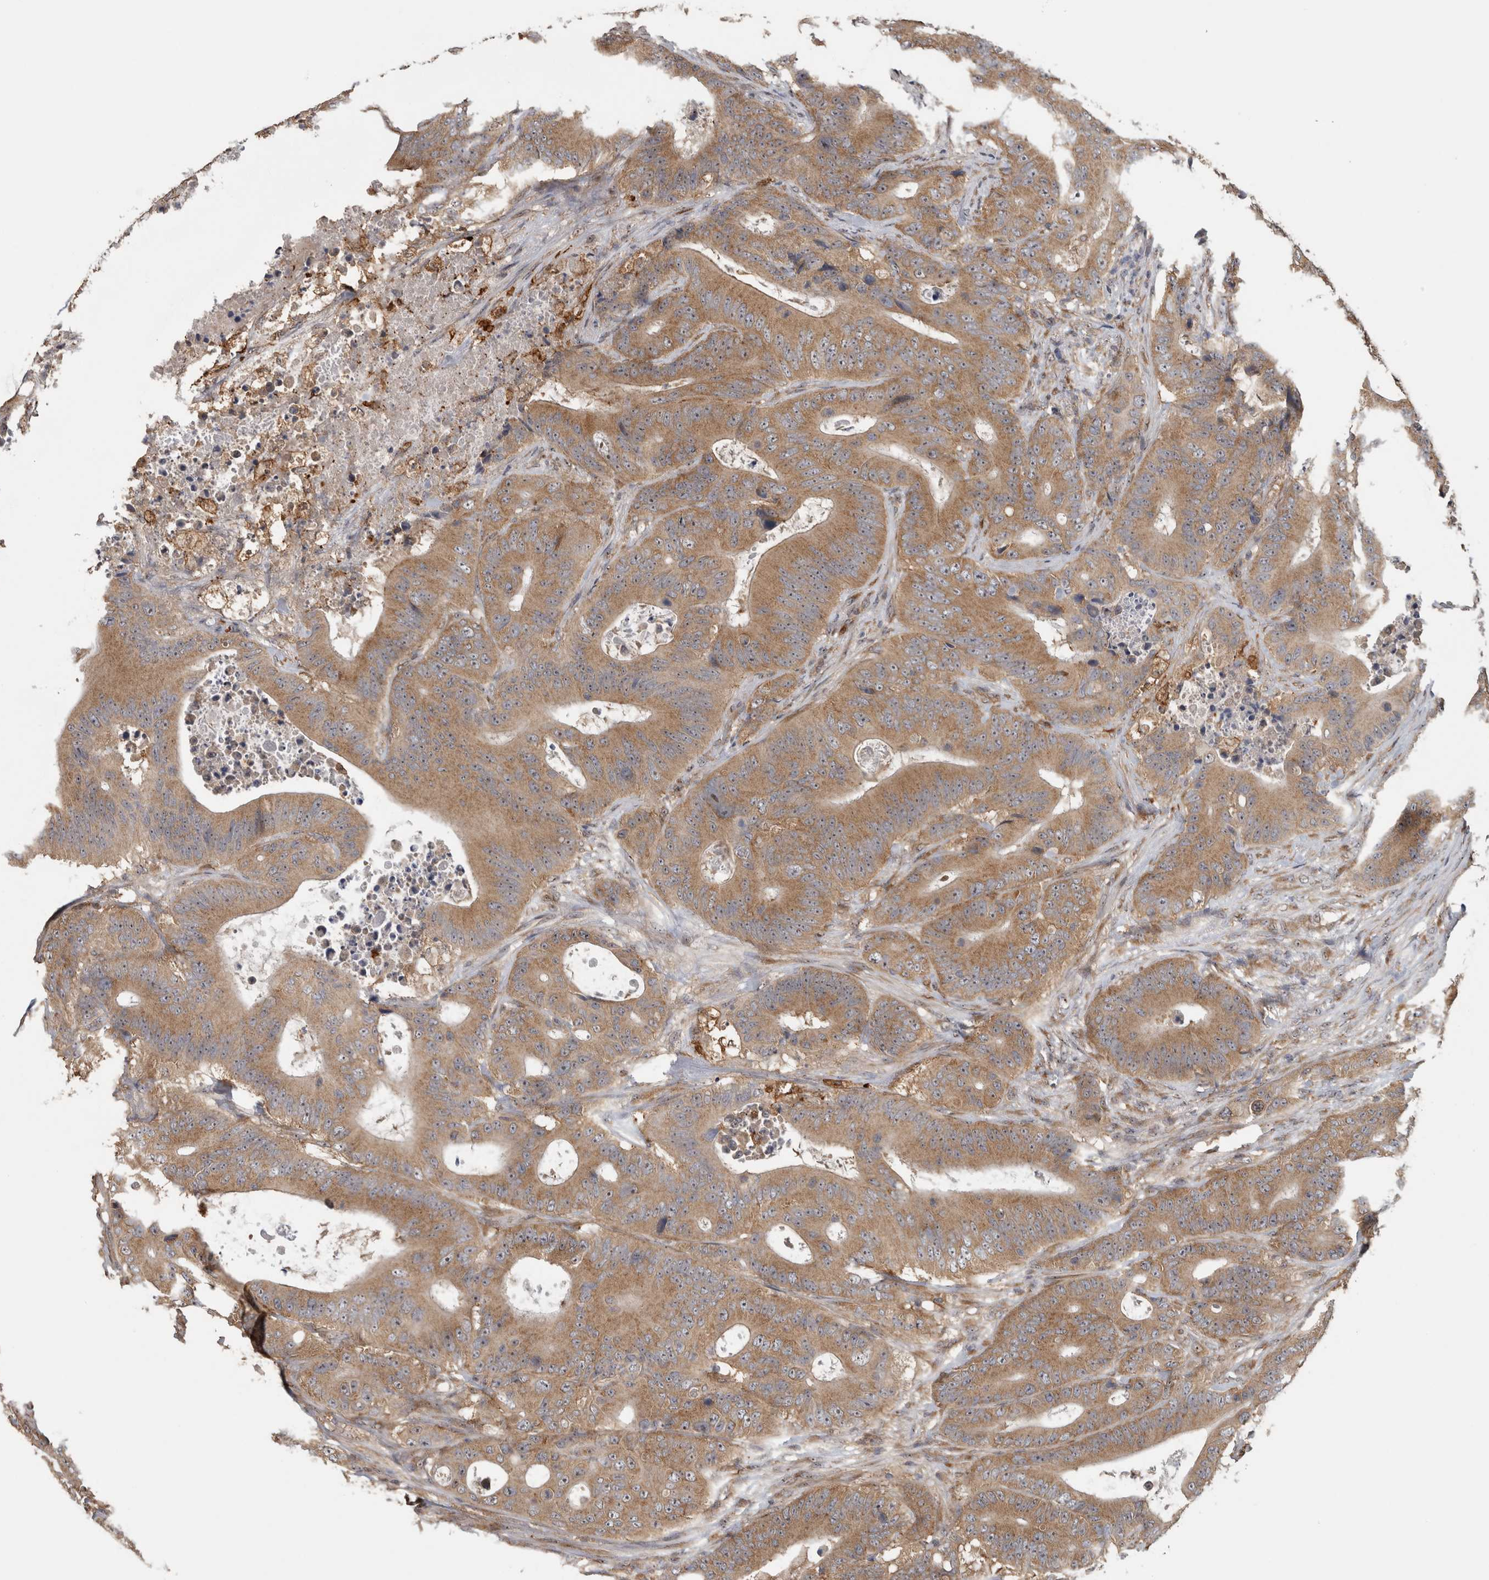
{"staining": {"intensity": "moderate", "quantity": ">75%", "location": "cytoplasmic/membranous"}, "tissue": "colorectal cancer", "cell_type": "Tumor cells", "image_type": "cancer", "snomed": [{"axis": "morphology", "description": "Adenocarcinoma, NOS"}, {"axis": "topography", "description": "Colon"}], "caption": "Moderate cytoplasmic/membranous staining for a protein is present in approximately >75% of tumor cells of adenocarcinoma (colorectal) using immunohistochemistry.", "gene": "ATXN2", "patient": {"sex": "male", "age": 83}}